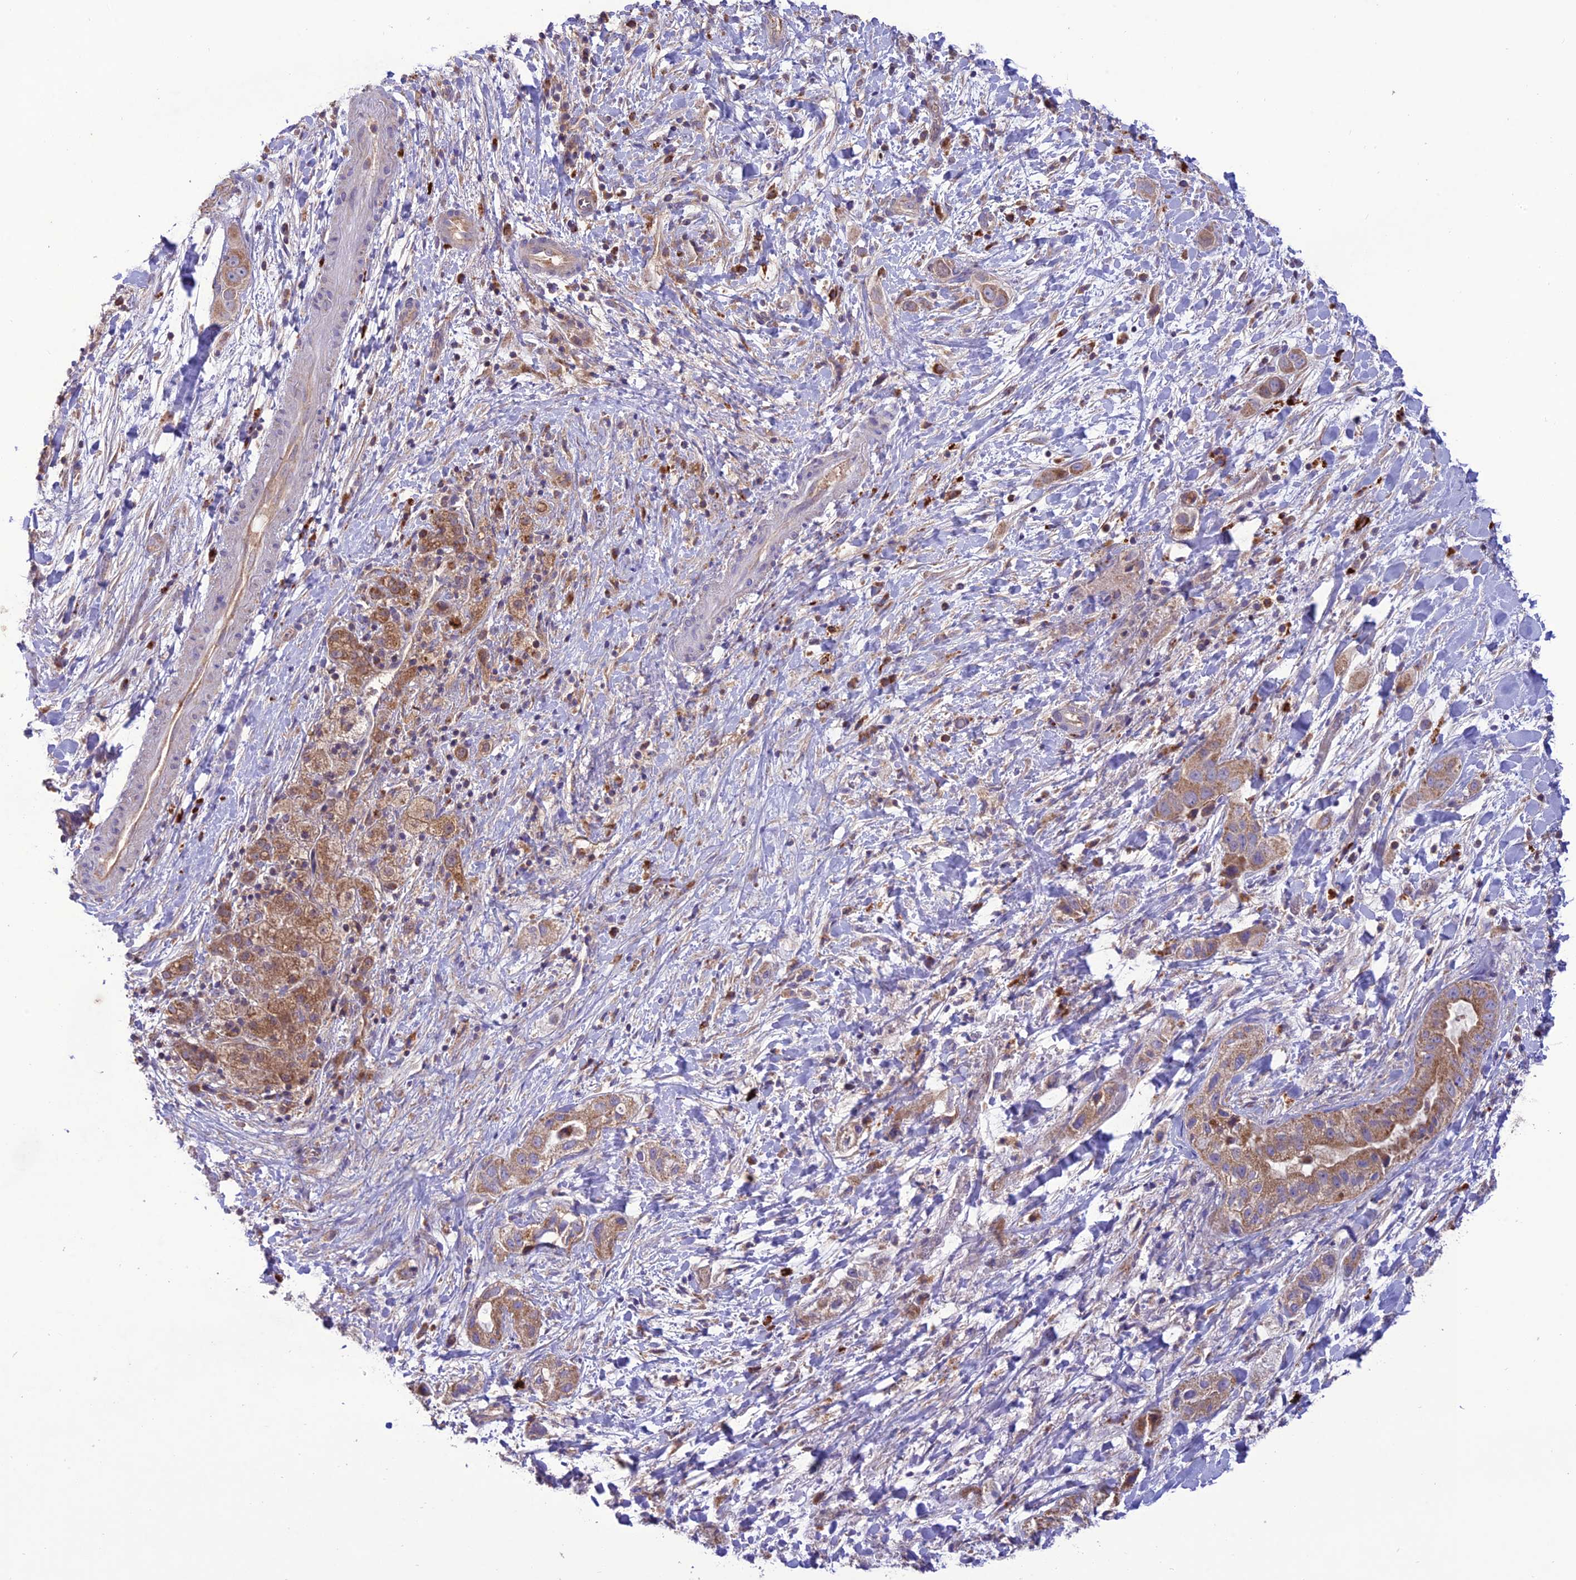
{"staining": {"intensity": "moderate", "quantity": "25%-75%", "location": "cytoplasmic/membranous"}, "tissue": "liver cancer", "cell_type": "Tumor cells", "image_type": "cancer", "snomed": [{"axis": "morphology", "description": "Cholangiocarcinoma"}, {"axis": "topography", "description": "Liver"}], "caption": "Protein staining by immunohistochemistry demonstrates moderate cytoplasmic/membranous positivity in about 25%-75% of tumor cells in liver cancer.", "gene": "NDUFAF1", "patient": {"sex": "female", "age": 52}}